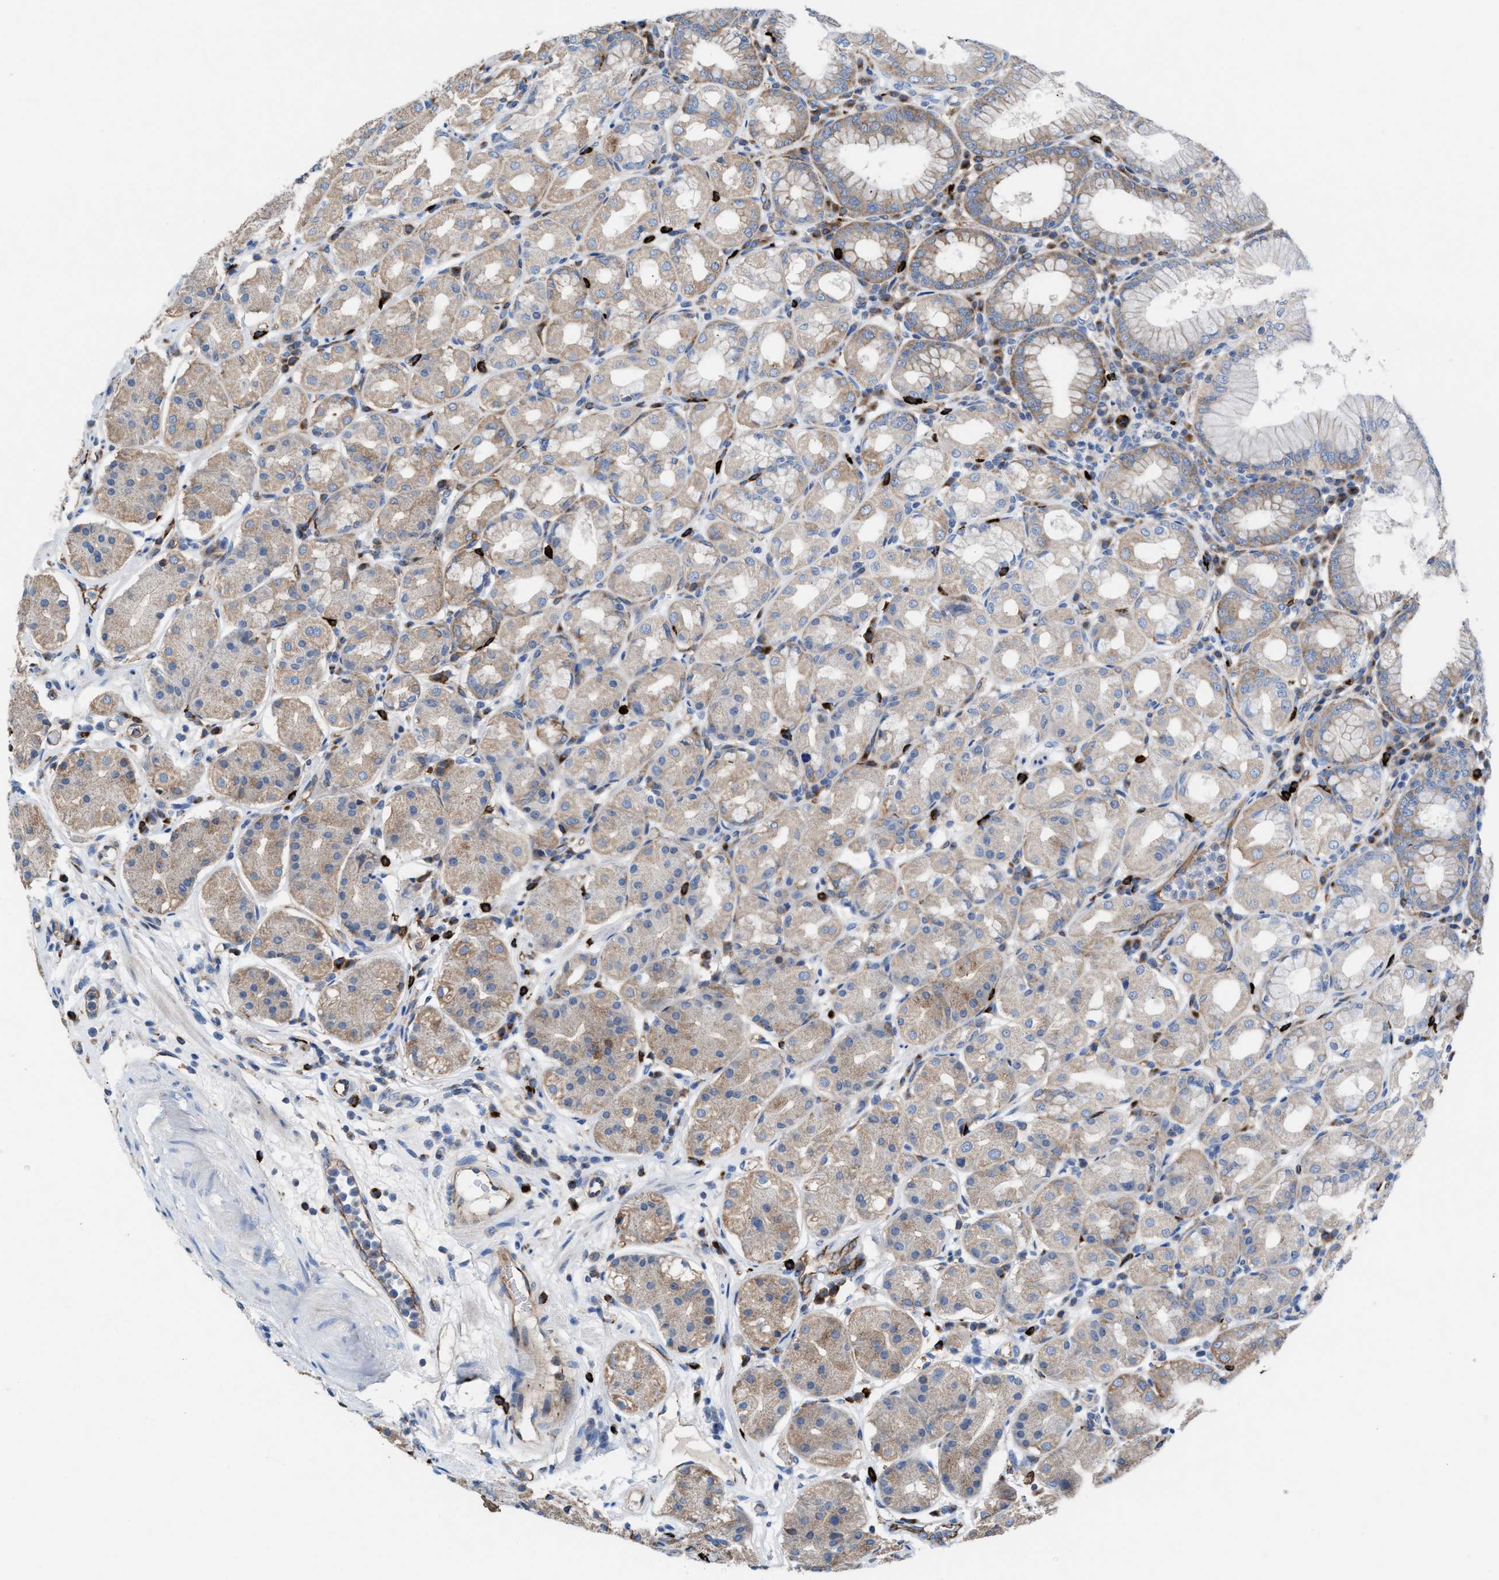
{"staining": {"intensity": "weak", "quantity": "25%-75%", "location": "cytoplasmic/membranous"}, "tissue": "stomach", "cell_type": "Glandular cells", "image_type": "normal", "snomed": [{"axis": "morphology", "description": "Normal tissue, NOS"}, {"axis": "topography", "description": "Stomach"}, {"axis": "topography", "description": "Stomach, lower"}], "caption": "The histopathology image exhibits immunohistochemical staining of unremarkable stomach. There is weak cytoplasmic/membranous expression is present in about 25%-75% of glandular cells.", "gene": "NYAP1", "patient": {"sex": "female", "age": 56}}